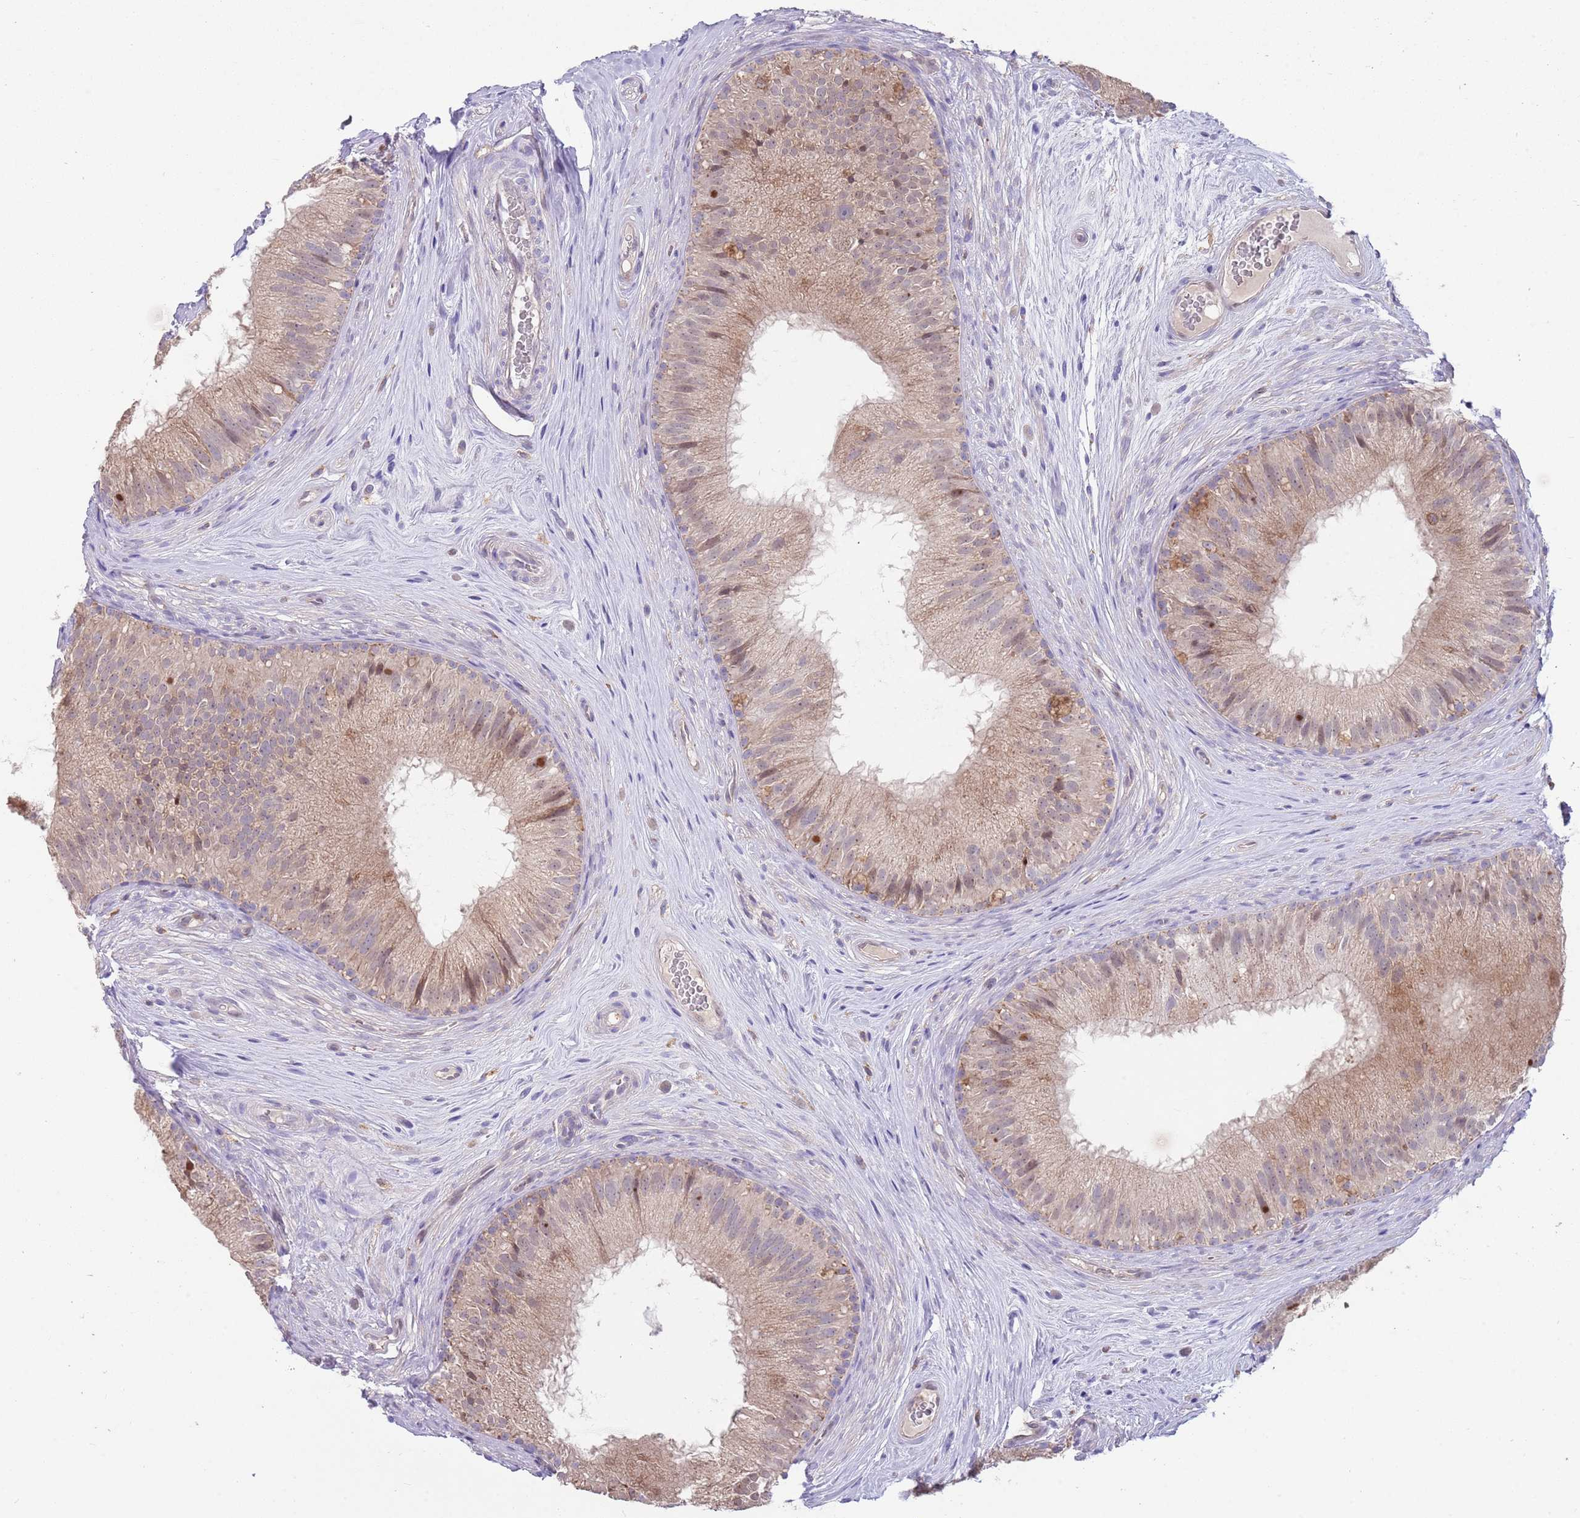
{"staining": {"intensity": "weak", "quantity": "25%-75%", "location": "cytoplasmic/membranous"}, "tissue": "epididymis", "cell_type": "Glandular cells", "image_type": "normal", "snomed": [{"axis": "morphology", "description": "Normal tissue, NOS"}, {"axis": "topography", "description": "Epididymis"}], "caption": "Protein analysis of benign epididymis shows weak cytoplasmic/membranous expression in about 25%-75% of glandular cells.", "gene": "DDT", "patient": {"sex": "male", "age": 34}}